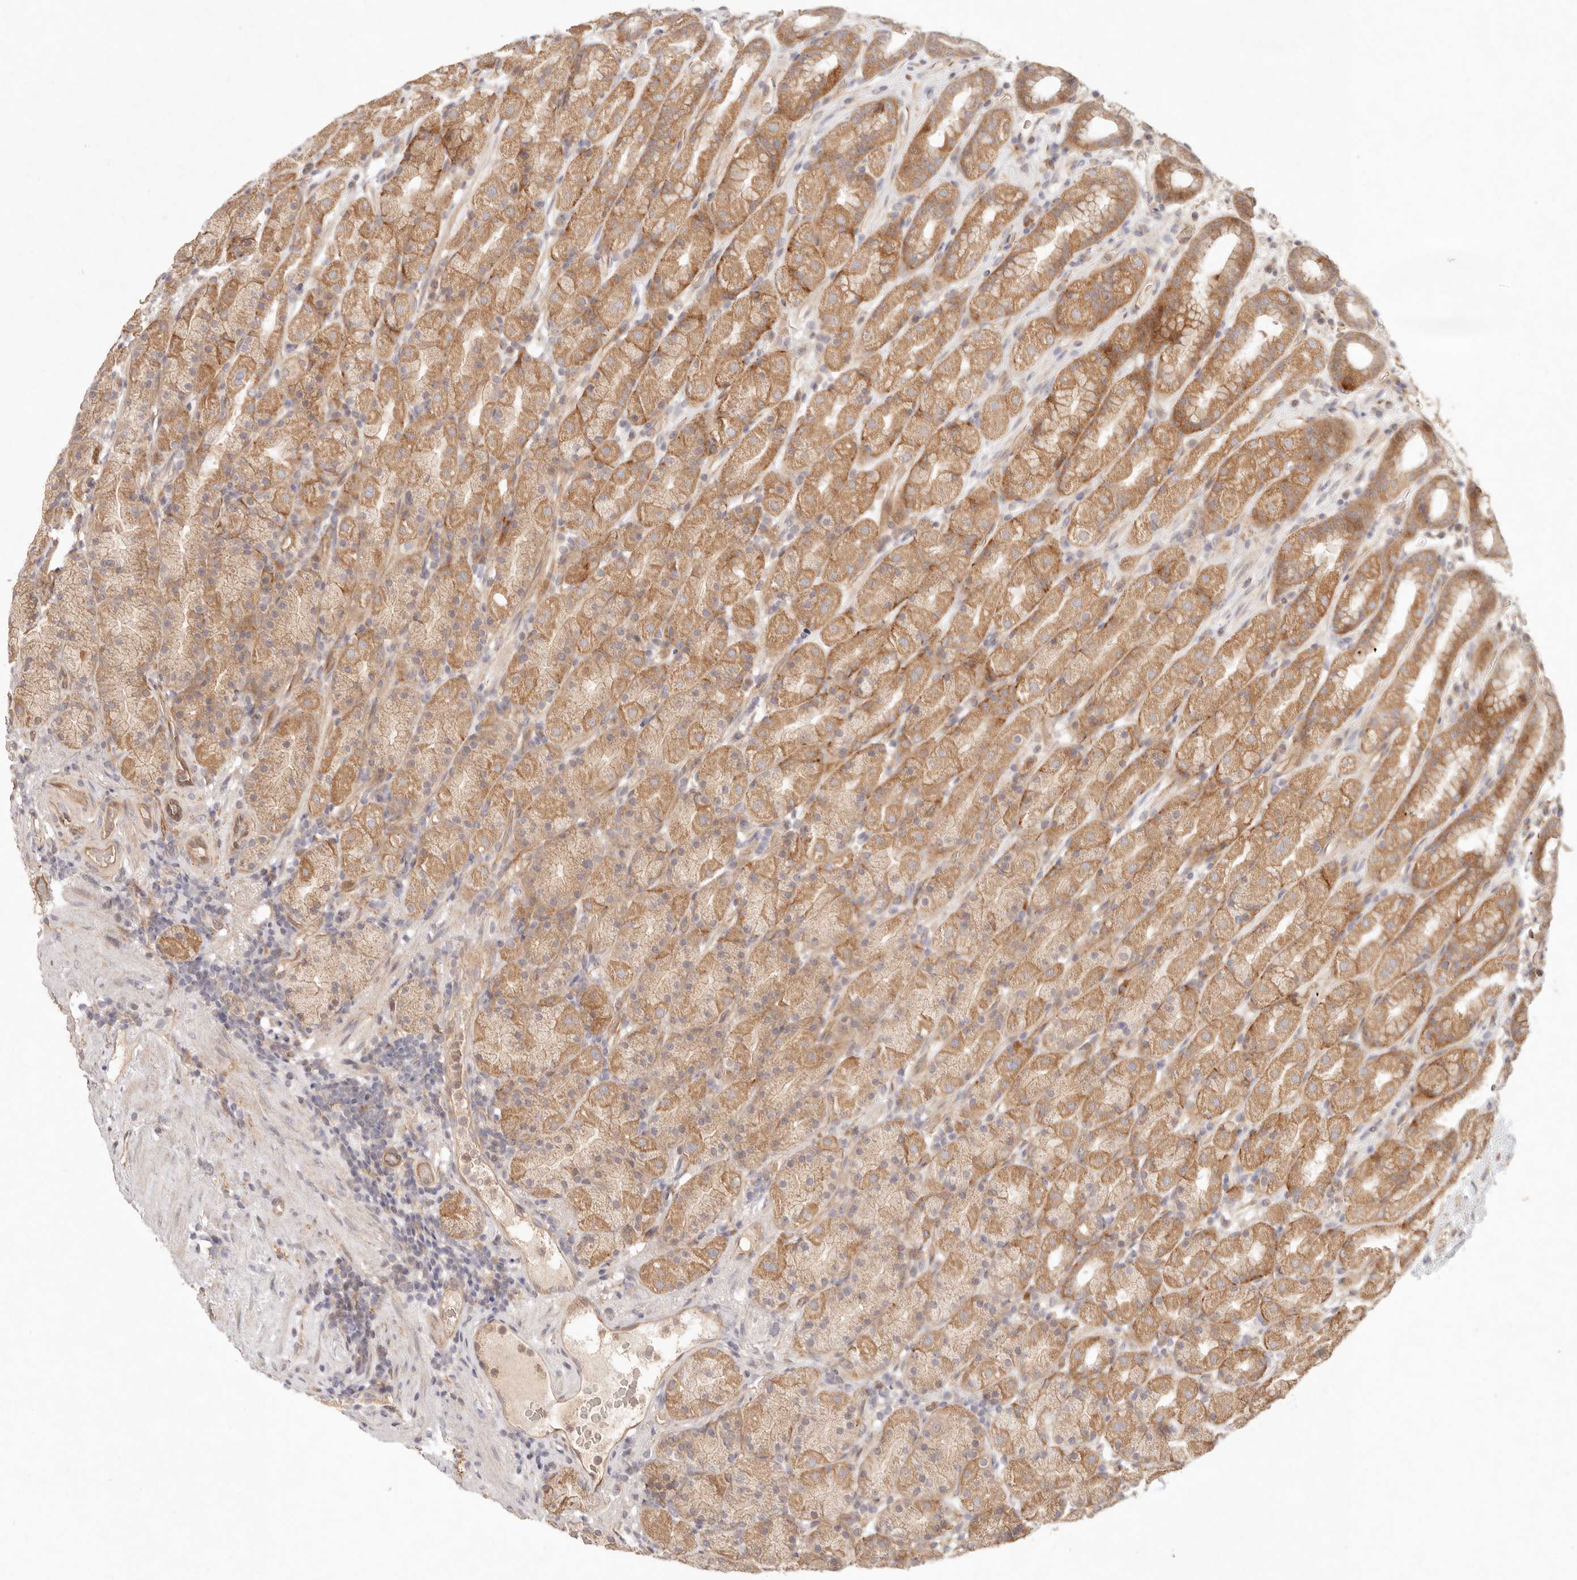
{"staining": {"intensity": "moderate", "quantity": ">75%", "location": "cytoplasmic/membranous"}, "tissue": "stomach", "cell_type": "Glandular cells", "image_type": "normal", "snomed": [{"axis": "morphology", "description": "Normal tissue, NOS"}, {"axis": "topography", "description": "Stomach, upper"}], "caption": "The image displays a brown stain indicating the presence of a protein in the cytoplasmic/membranous of glandular cells in stomach.", "gene": "PPP1R3B", "patient": {"sex": "male", "age": 68}}